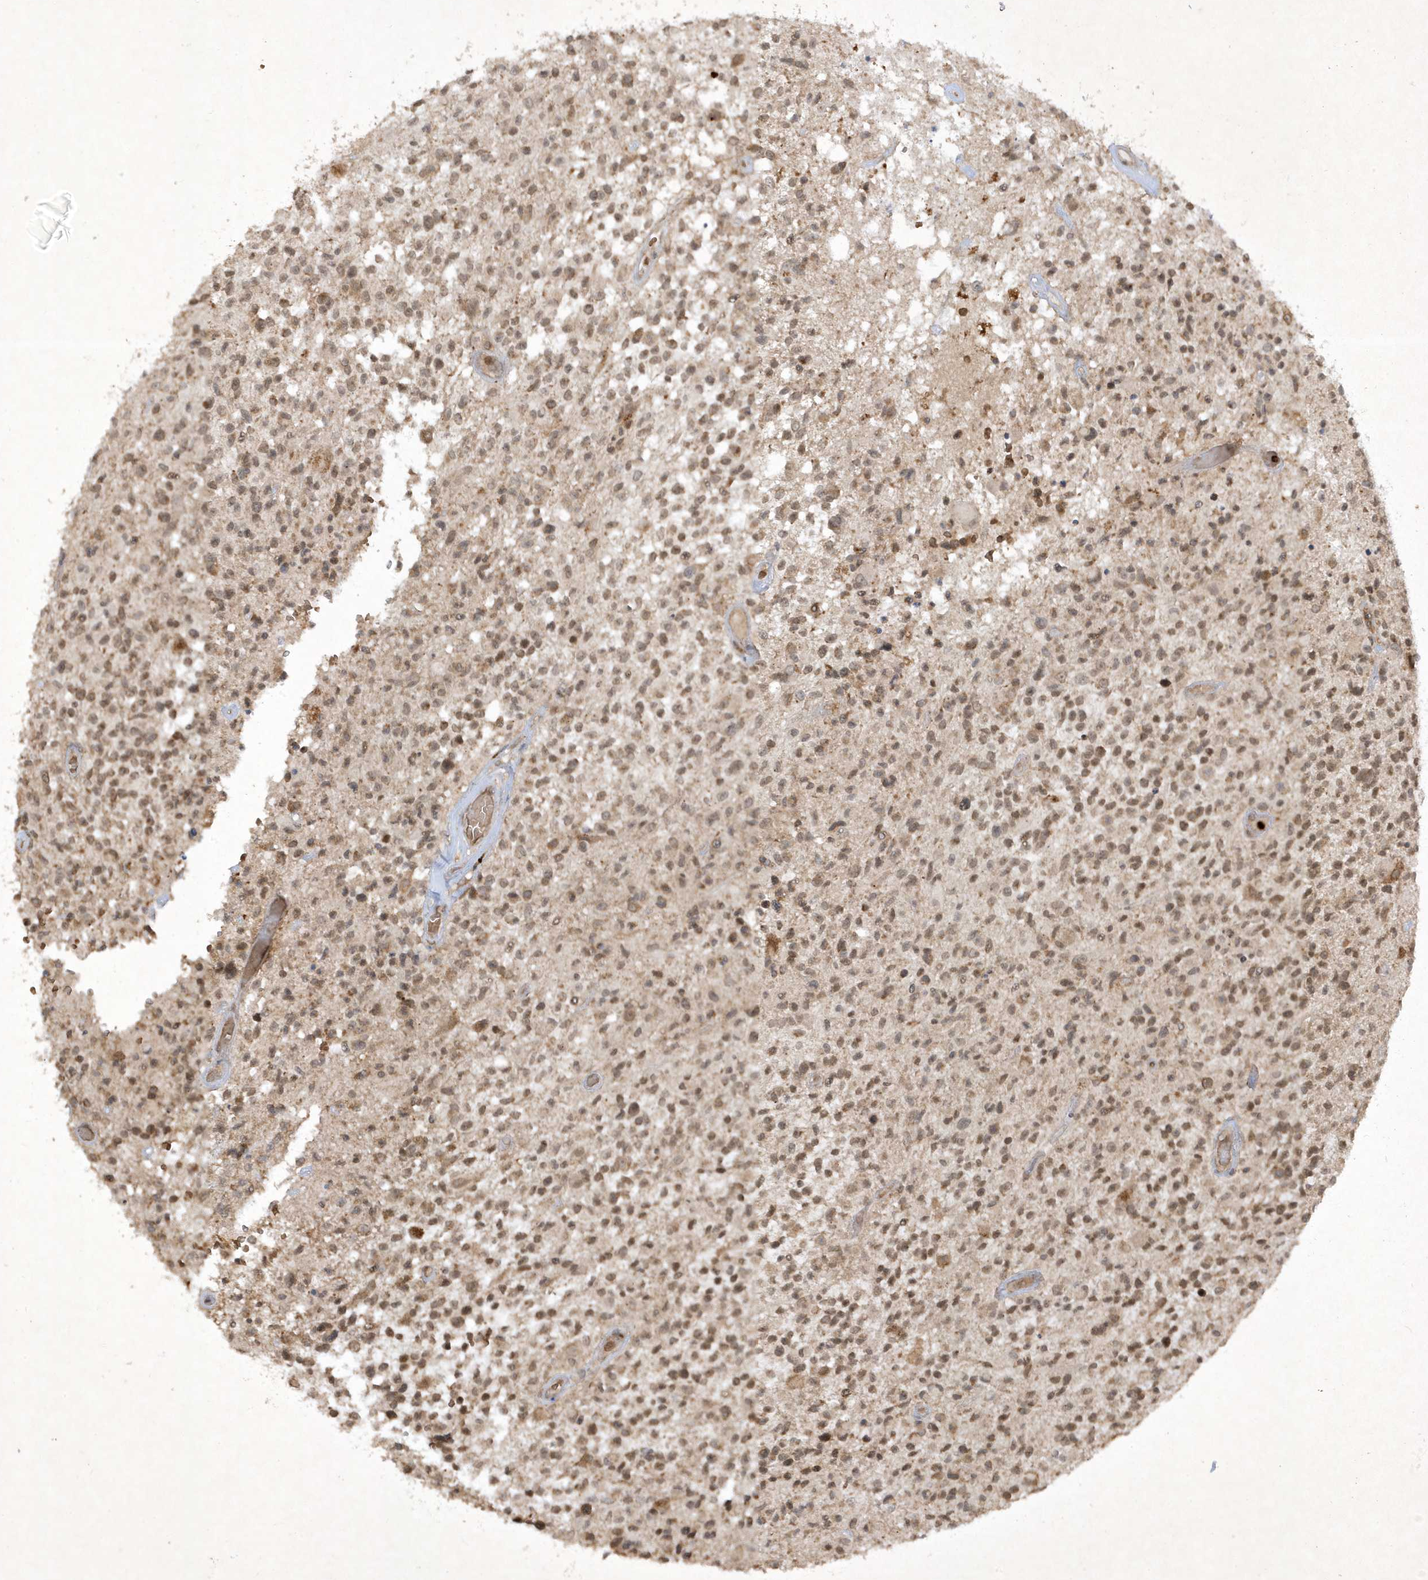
{"staining": {"intensity": "moderate", "quantity": ">75%", "location": "cytoplasmic/membranous,nuclear"}, "tissue": "glioma", "cell_type": "Tumor cells", "image_type": "cancer", "snomed": [{"axis": "morphology", "description": "Glioma, malignant, High grade"}, {"axis": "morphology", "description": "Glioblastoma, NOS"}, {"axis": "topography", "description": "Brain"}], "caption": "Immunohistochemistry (DAB) staining of glioma exhibits moderate cytoplasmic/membranous and nuclear protein positivity in about >75% of tumor cells. (DAB (3,3'-diaminobenzidine) IHC, brown staining for protein, blue staining for nuclei).", "gene": "ZNF213", "patient": {"sex": "male", "age": 60}}